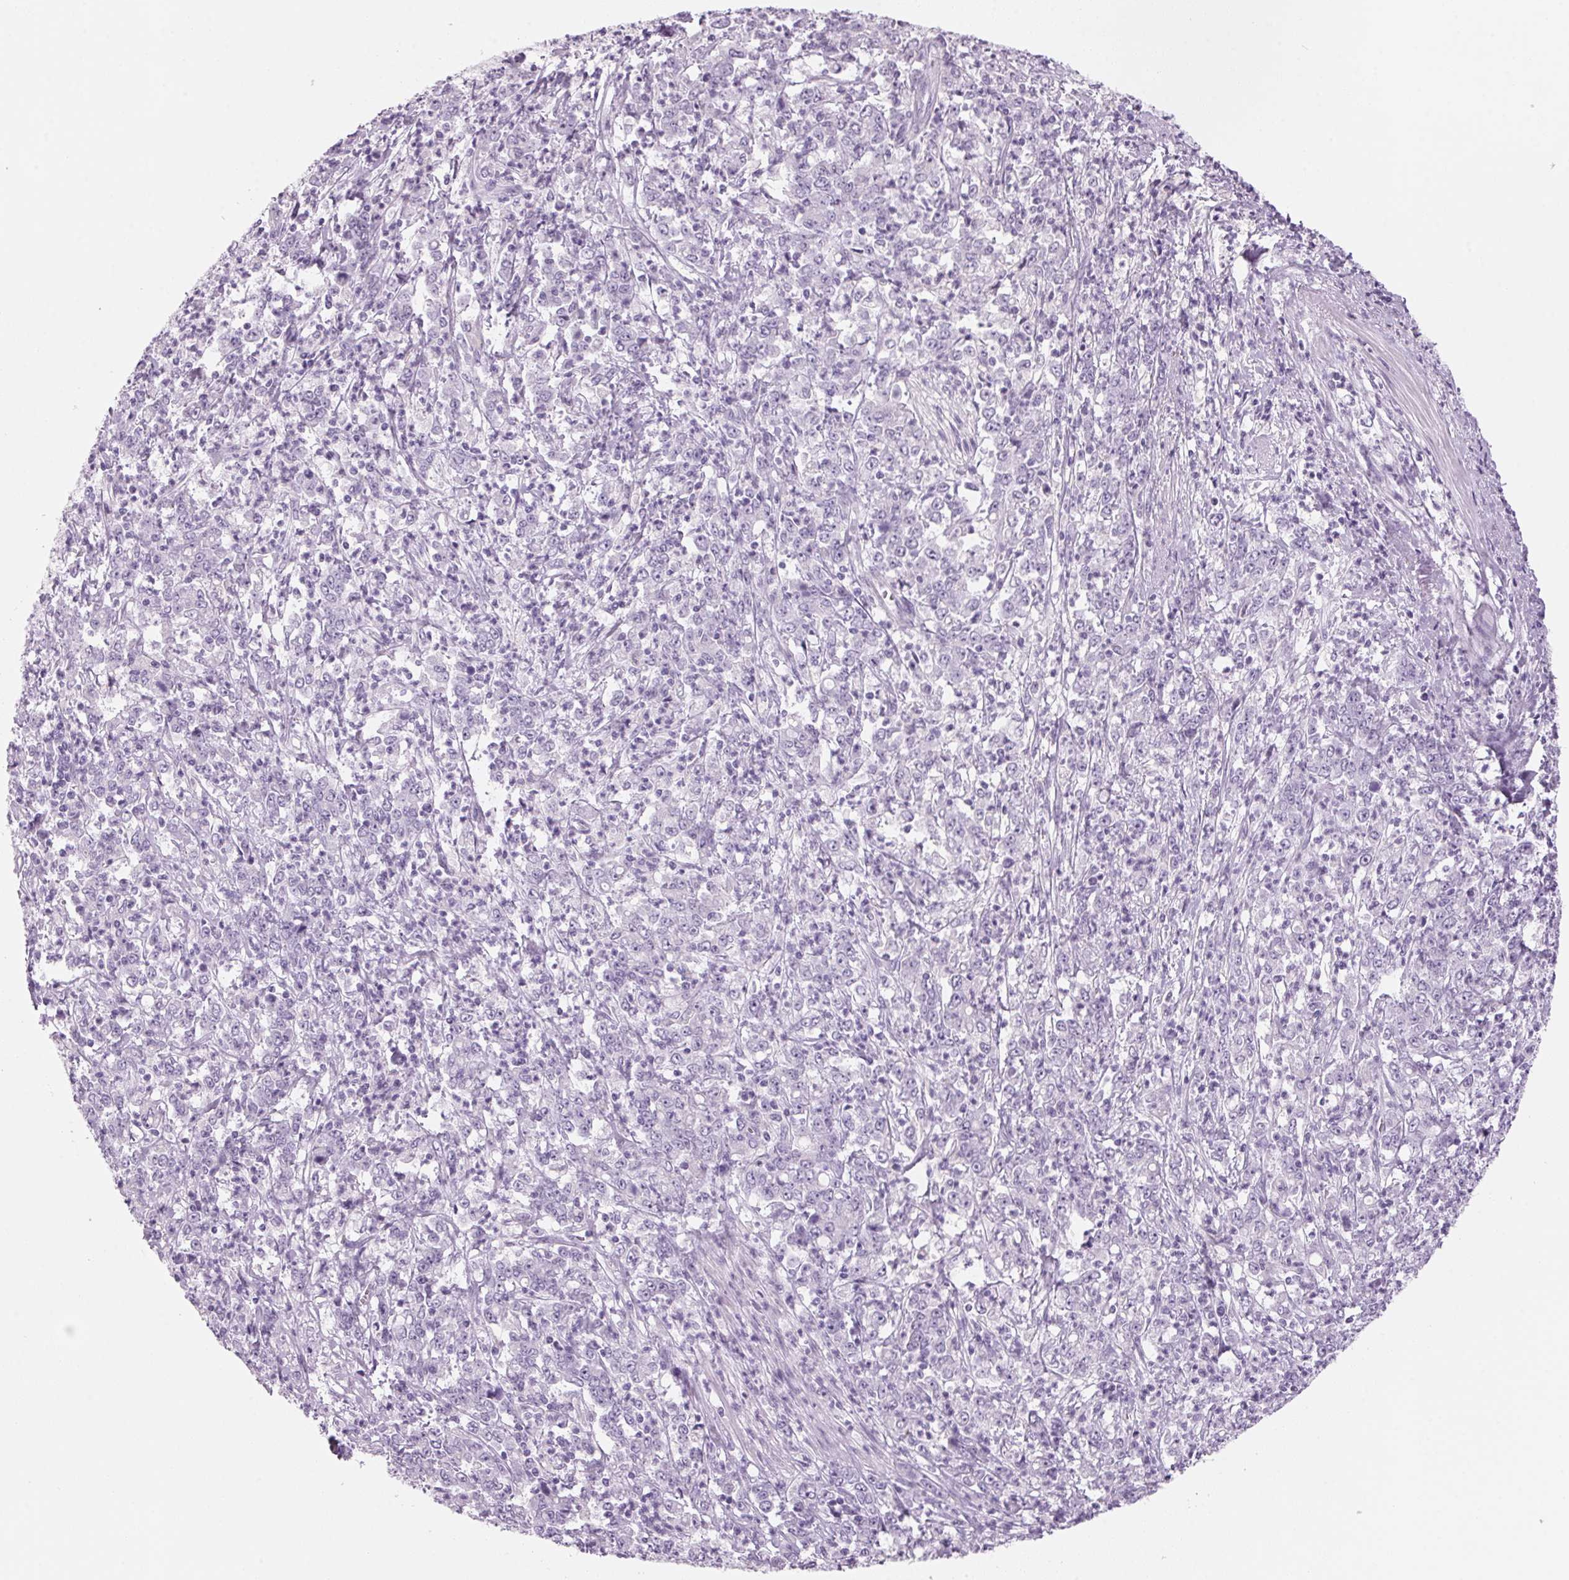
{"staining": {"intensity": "negative", "quantity": "none", "location": "none"}, "tissue": "stomach cancer", "cell_type": "Tumor cells", "image_type": "cancer", "snomed": [{"axis": "morphology", "description": "Adenocarcinoma, NOS"}, {"axis": "topography", "description": "Stomach, lower"}], "caption": "High magnification brightfield microscopy of stomach cancer stained with DAB (brown) and counterstained with hematoxylin (blue): tumor cells show no significant positivity.", "gene": "ADAM20", "patient": {"sex": "female", "age": 71}}